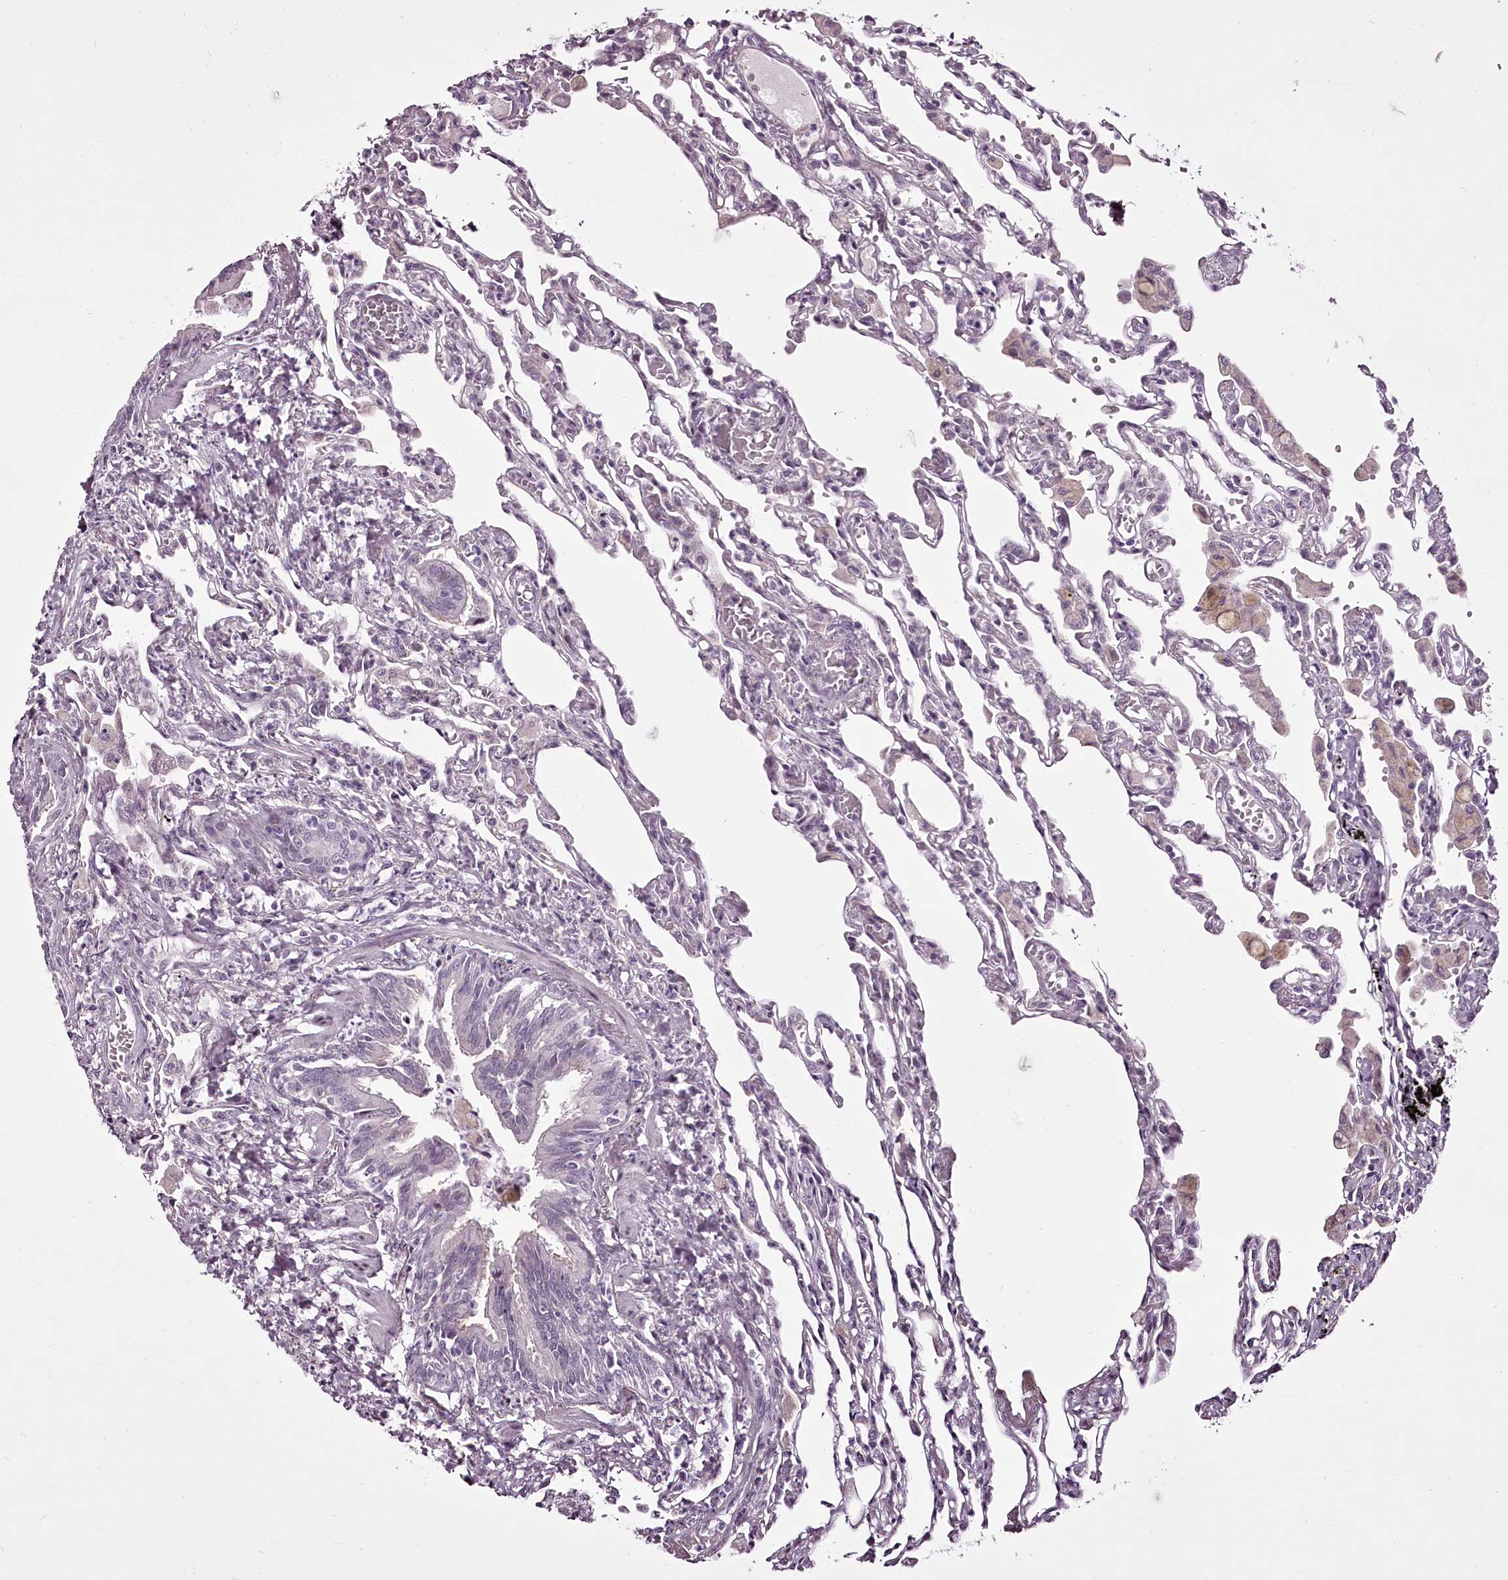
{"staining": {"intensity": "negative", "quantity": "none", "location": "none"}, "tissue": "lung", "cell_type": "Alveolar cells", "image_type": "normal", "snomed": [{"axis": "morphology", "description": "Normal tissue, NOS"}, {"axis": "topography", "description": "Bronchus"}, {"axis": "topography", "description": "Lung"}], "caption": "Immunohistochemistry photomicrograph of benign lung: human lung stained with DAB (3,3'-diaminobenzidine) demonstrates no significant protein staining in alveolar cells.", "gene": "C1orf56", "patient": {"sex": "female", "age": 49}}